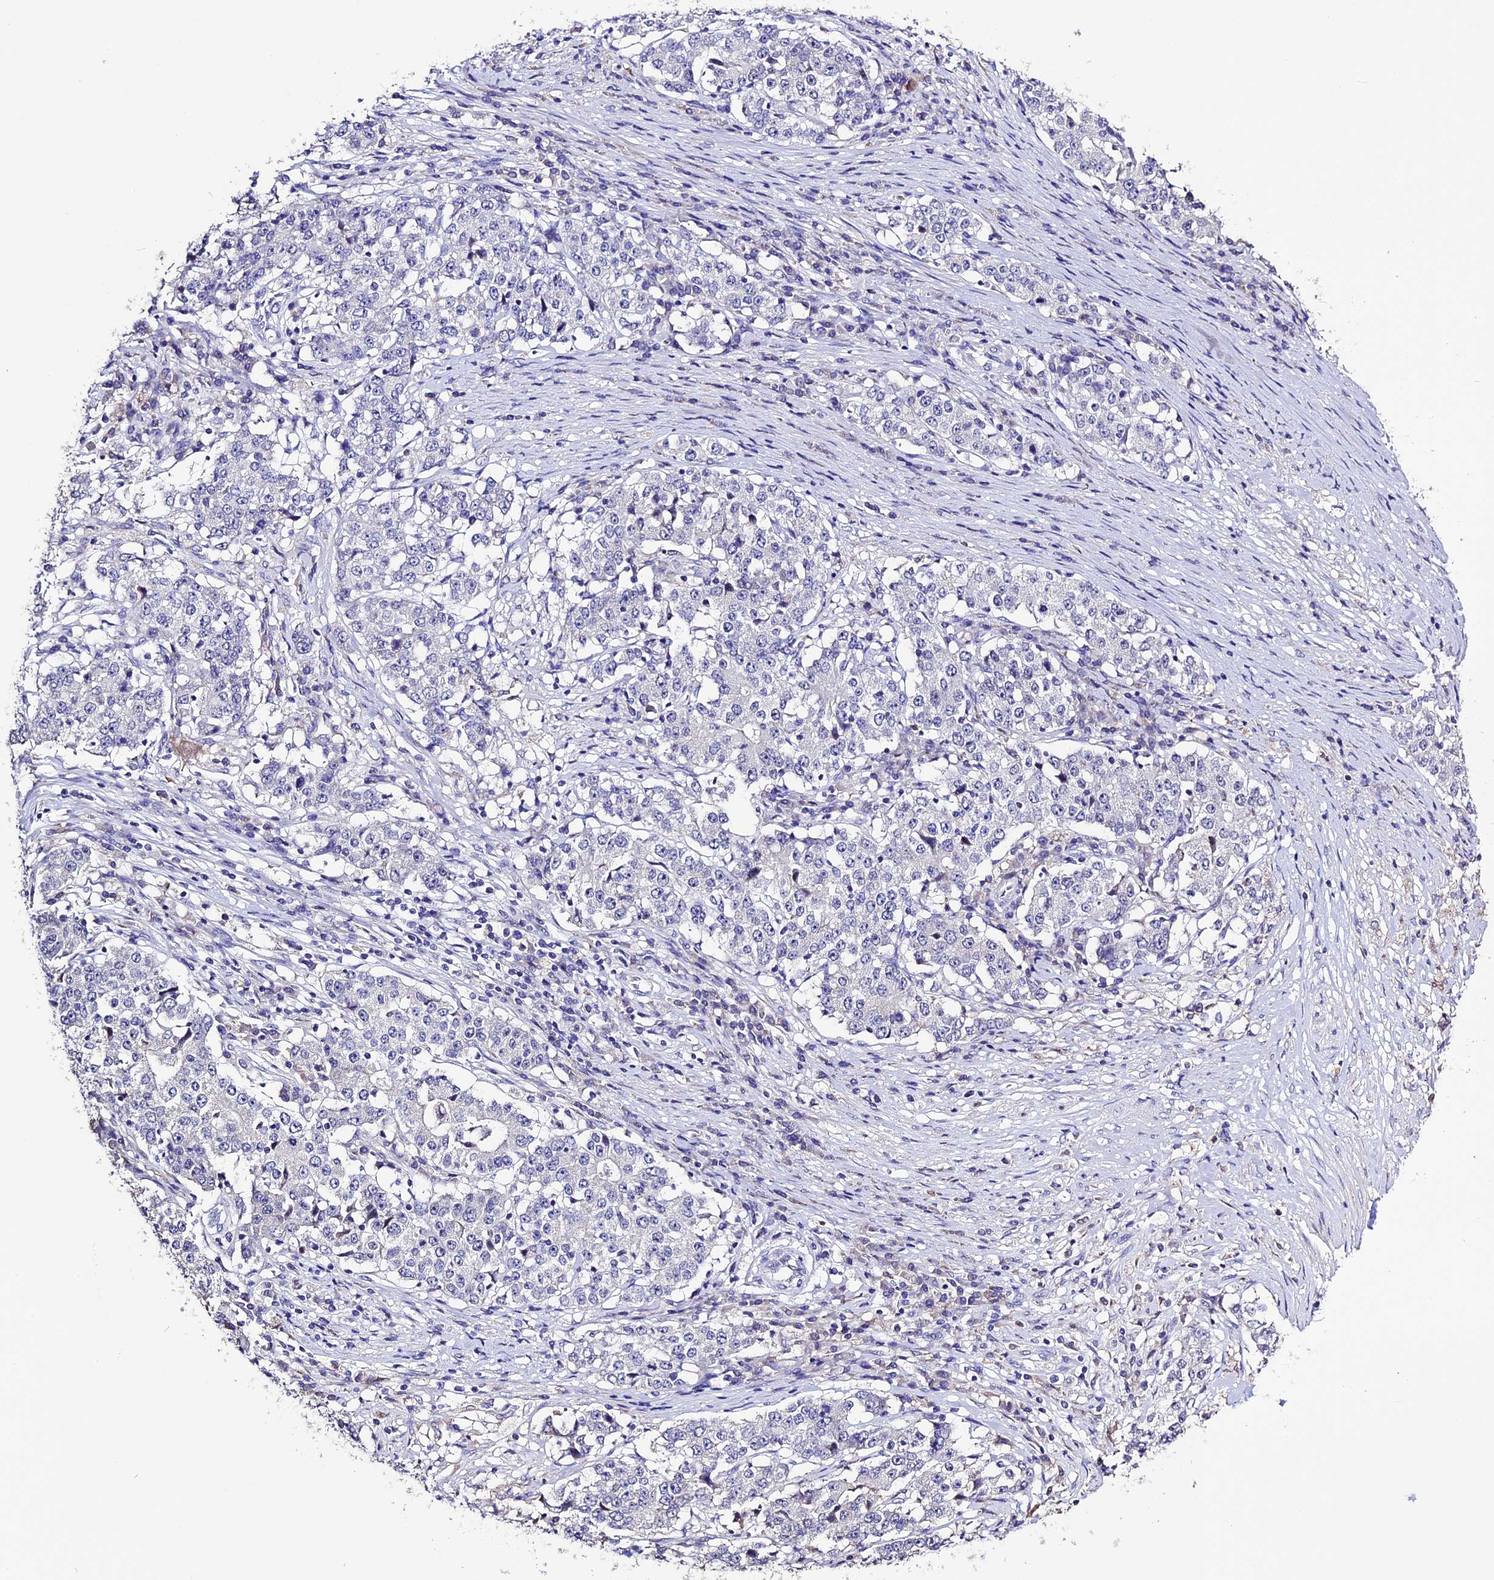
{"staining": {"intensity": "negative", "quantity": "none", "location": "none"}, "tissue": "stomach cancer", "cell_type": "Tumor cells", "image_type": "cancer", "snomed": [{"axis": "morphology", "description": "Adenocarcinoma, NOS"}, {"axis": "topography", "description": "Stomach"}], "caption": "High magnification brightfield microscopy of stomach adenocarcinoma stained with DAB (3,3'-diaminobenzidine) (brown) and counterstained with hematoxylin (blue): tumor cells show no significant expression.", "gene": "DIS3L", "patient": {"sex": "male", "age": 59}}